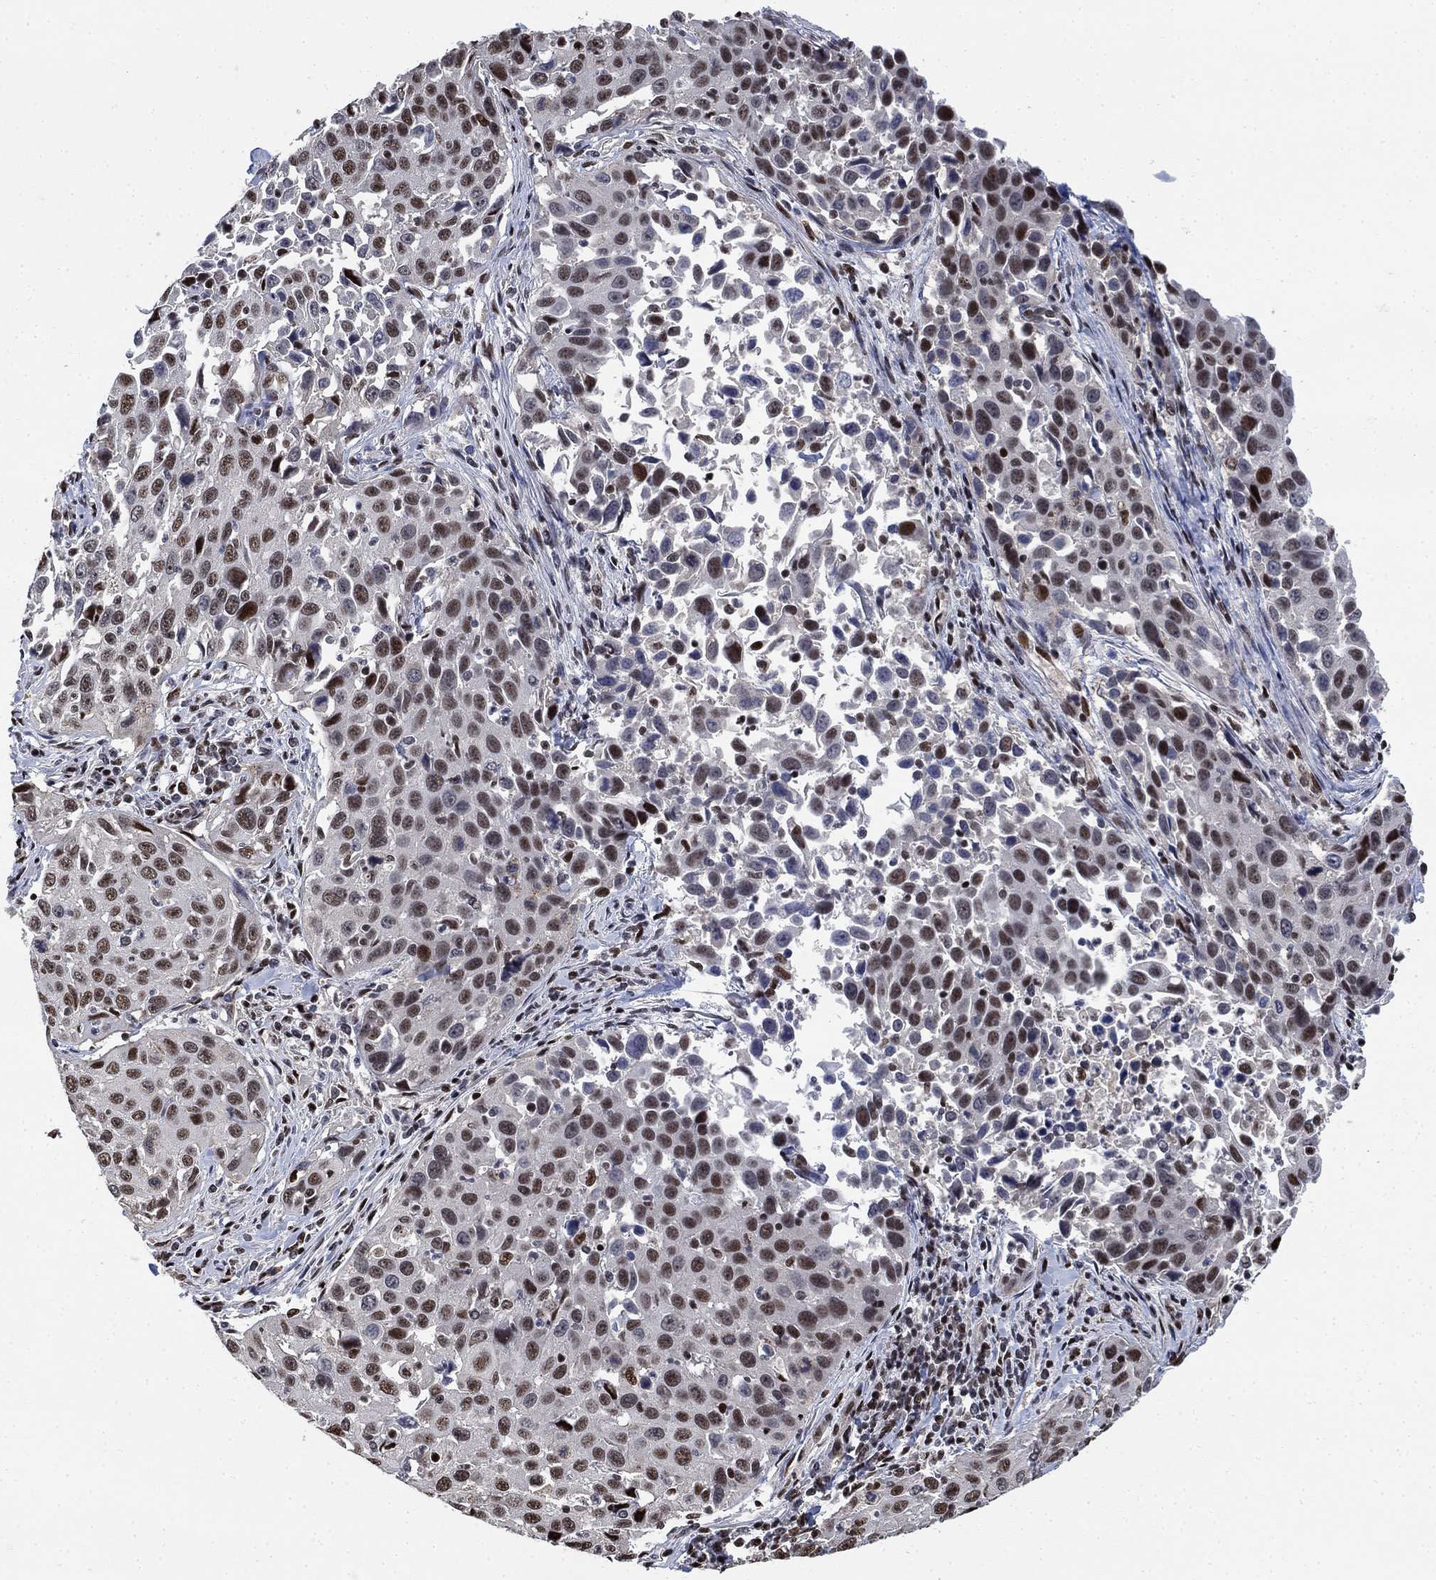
{"staining": {"intensity": "moderate", "quantity": "25%-75%", "location": "nuclear"}, "tissue": "cervical cancer", "cell_type": "Tumor cells", "image_type": "cancer", "snomed": [{"axis": "morphology", "description": "Squamous cell carcinoma, NOS"}, {"axis": "topography", "description": "Cervix"}], "caption": "Protein analysis of cervical cancer (squamous cell carcinoma) tissue shows moderate nuclear expression in about 25%-75% of tumor cells.", "gene": "ZSCAN30", "patient": {"sex": "female", "age": 26}}